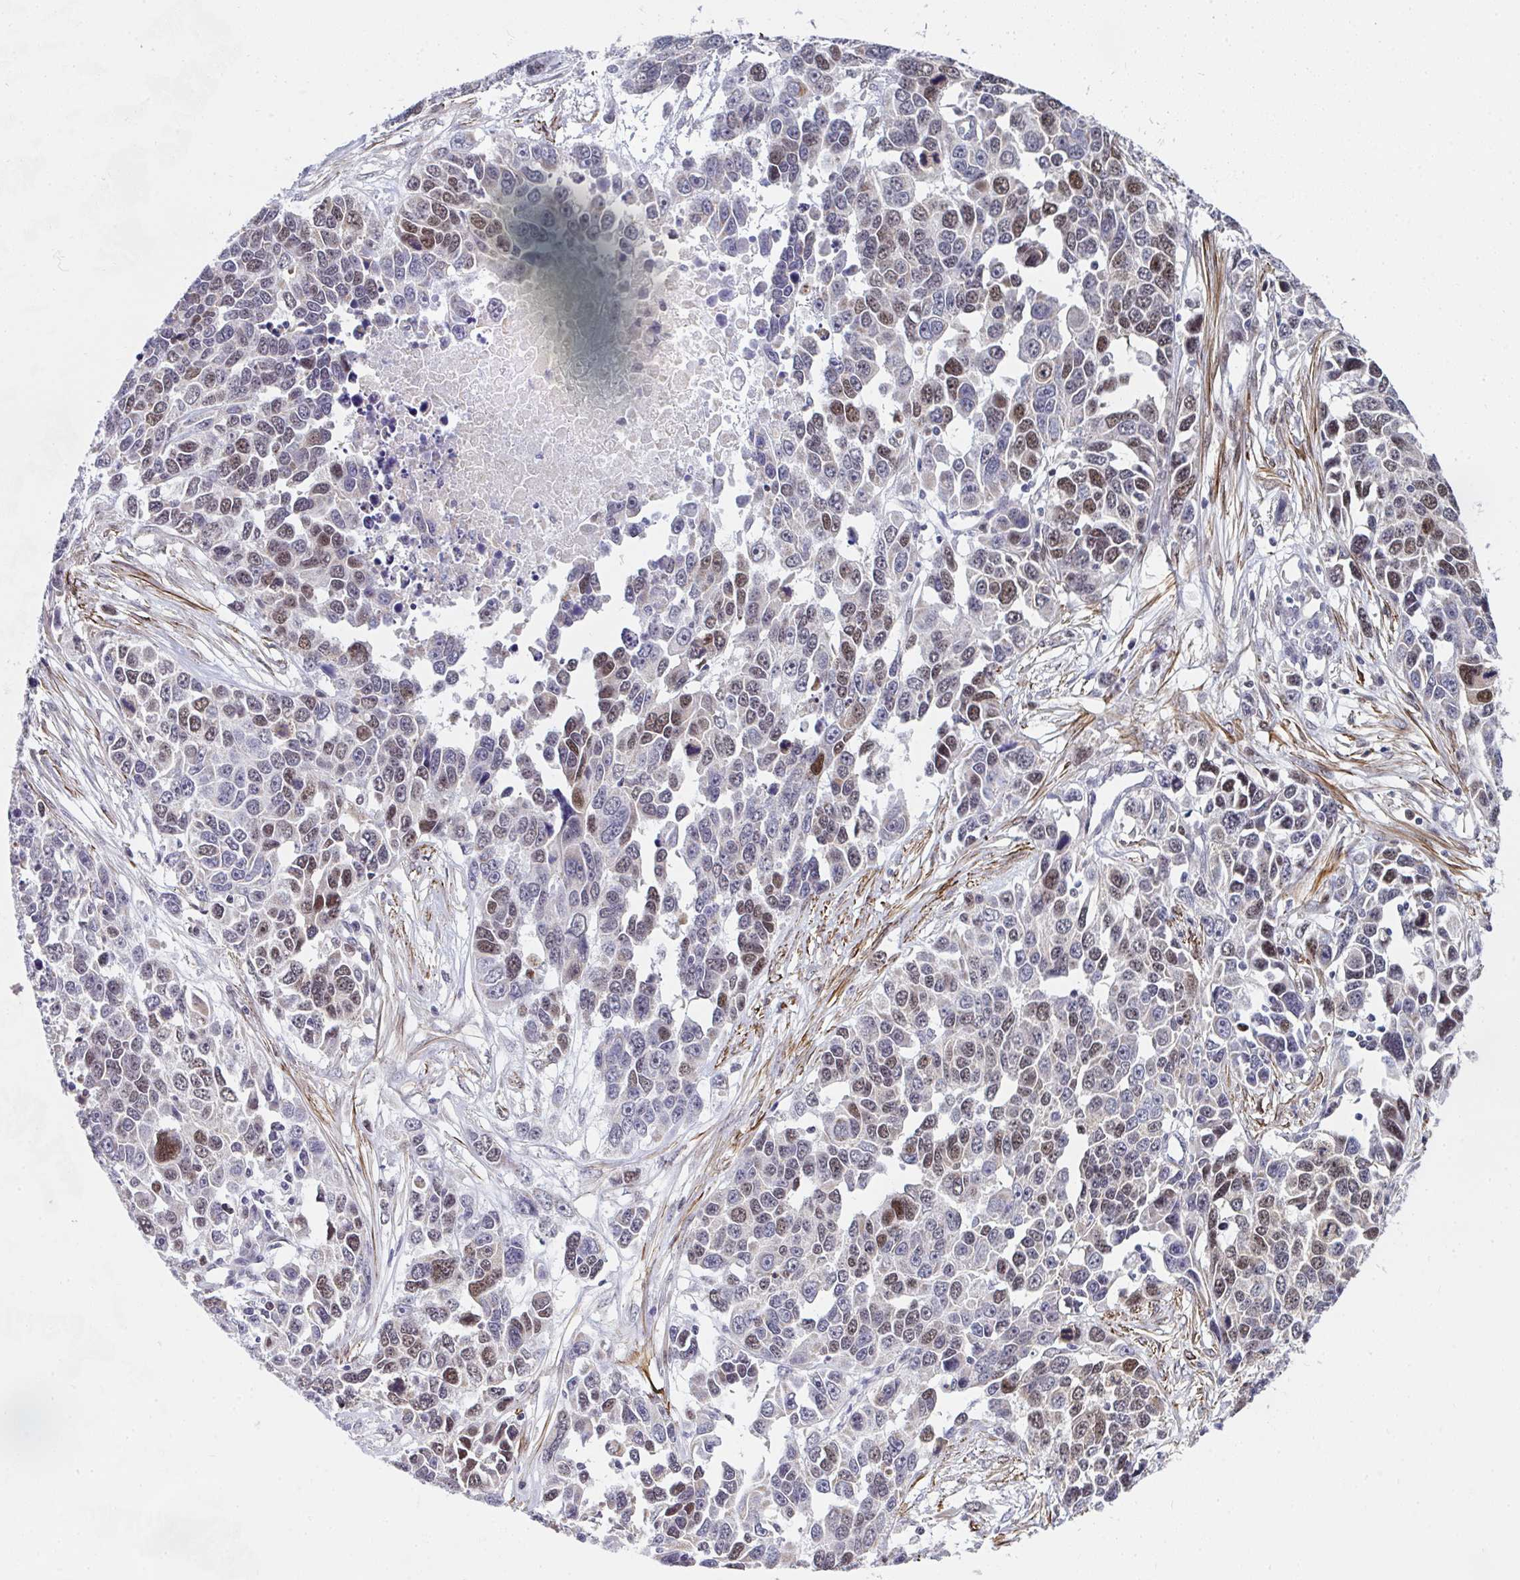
{"staining": {"intensity": "moderate", "quantity": "25%-75%", "location": "nuclear"}, "tissue": "ovarian cancer", "cell_type": "Tumor cells", "image_type": "cancer", "snomed": [{"axis": "morphology", "description": "Cystadenocarcinoma, serous, NOS"}, {"axis": "topography", "description": "Ovary"}], "caption": "This histopathology image shows immunohistochemistry (IHC) staining of ovarian serous cystadenocarcinoma, with medium moderate nuclear staining in about 25%-75% of tumor cells.", "gene": "GINS2", "patient": {"sex": "female", "age": 76}}